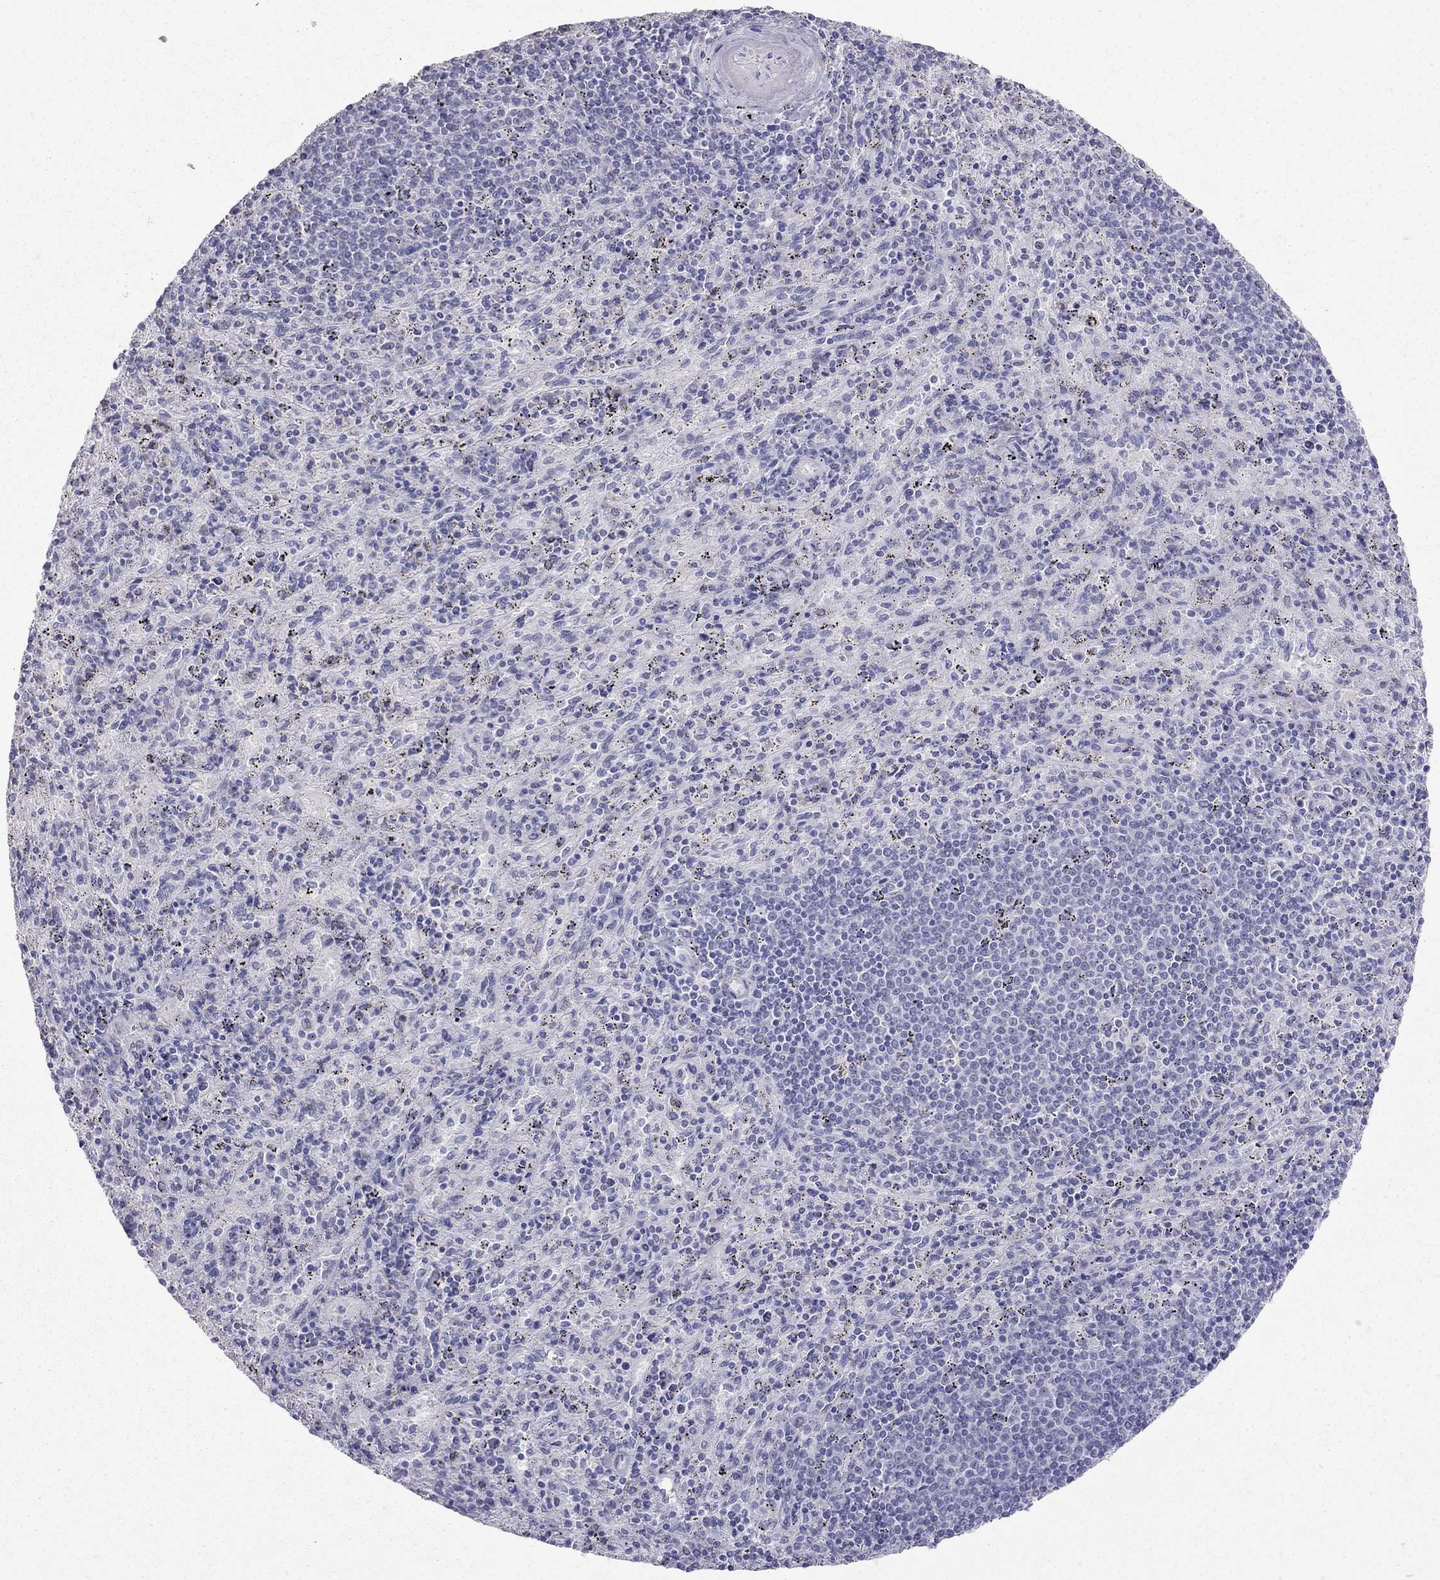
{"staining": {"intensity": "negative", "quantity": "none", "location": "none"}, "tissue": "spleen", "cell_type": "Cells in red pulp", "image_type": "normal", "snomed": [{"axis": "morphology", "description": "Normal tissue, NOS"}, {"axis": "topography", "description": "Spleen"}], "caption": "IHC photomicrograph of unremarkable spleen stained for a protein (brown), which shows no staining in cells in red pulp.", "gene": "MUC16", "patient": {"sex": "male", "age": 57}}